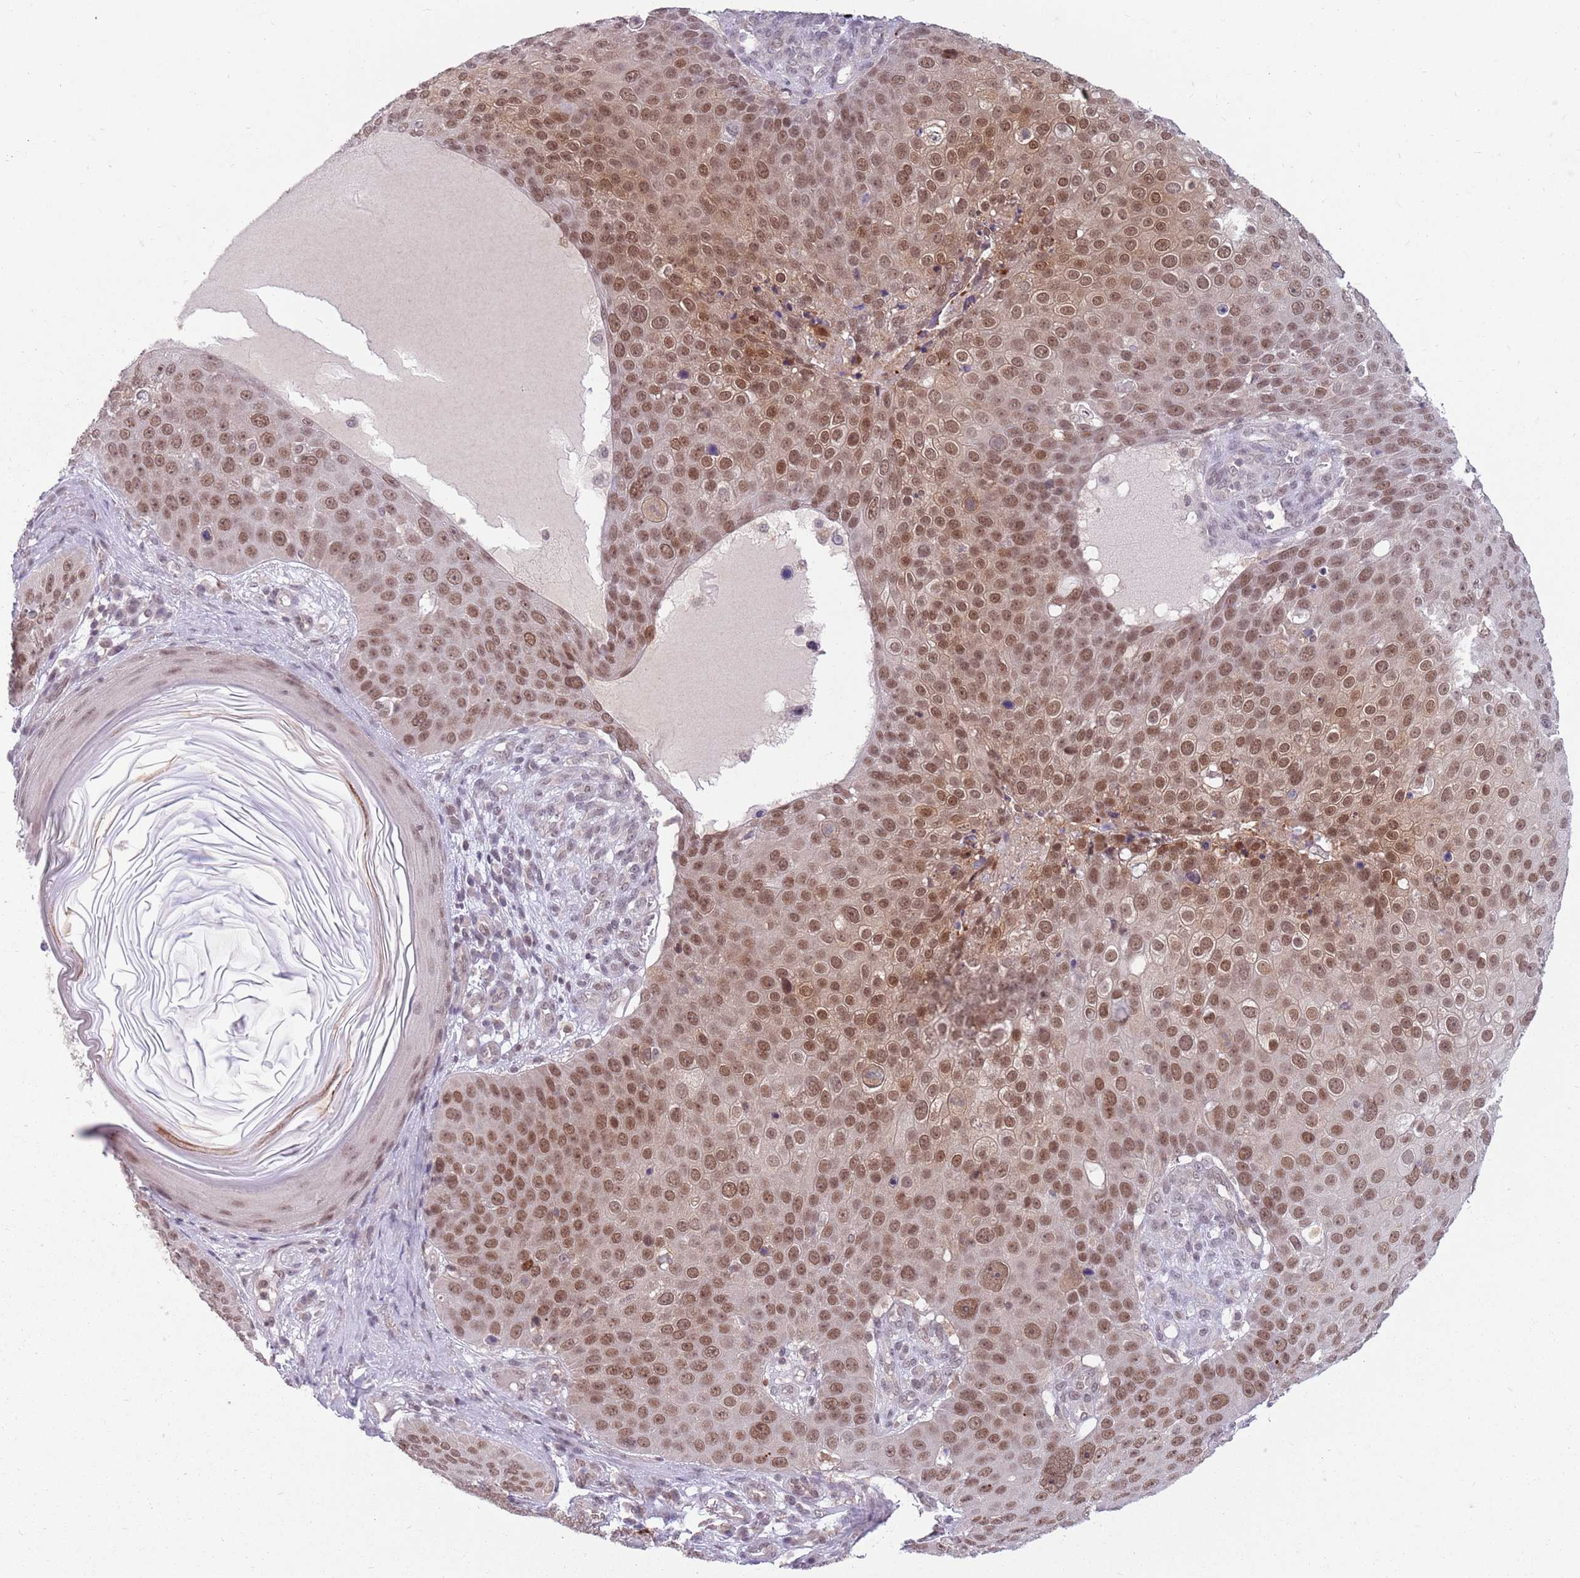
{"staining": {"intensity": "moderate", "quantity": ">75%", "location": "nuclear"}, "tissue": "skin cancer", "cell_type": "Tumor cells", "image_type": "cancer", "snomed": [{"axis": "morphology", "description": "Squamous cell carcinoma, NOS"}, {"axis": "topography", "description": "Skin"}], "caption": "IHC image of human skin squamous cell carcinoma stained for a protein (brown), which exhibits medium levels of moderate nuclear staining in about >75% of tumor cells.", "gene": "ZNF574", "patient": {"sex": "male", "age": 71}}